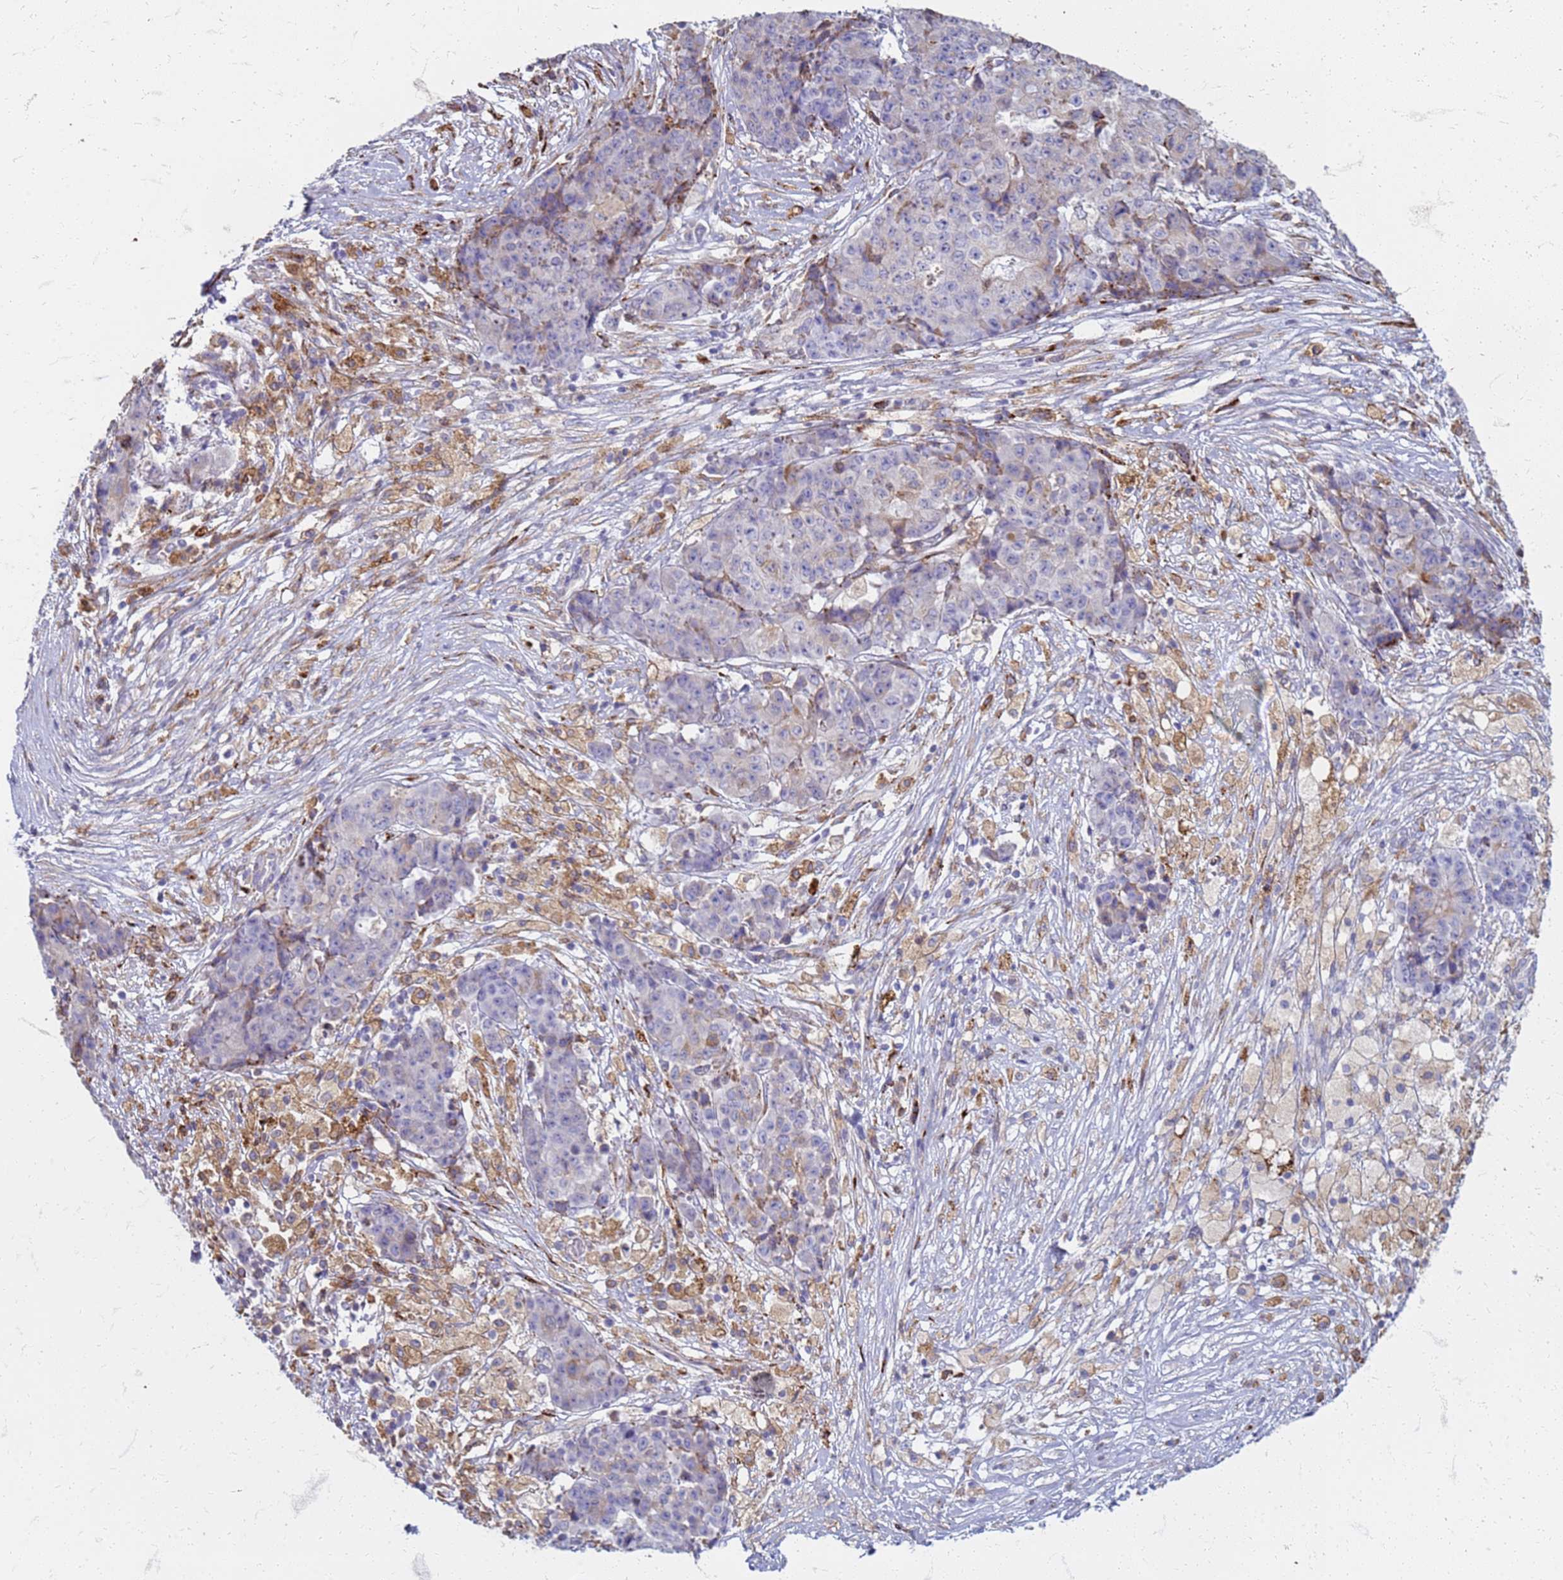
{"staining": {"intensity": "negative", "quantity": "none", "location": "none"}, "tissue": "ovarian cancer", "cell_type": "Tumor cells", "image_type": "cancer", "snomed": [{"axis": "morphology", "description": "Carcinoma, endometroid"}, {"axis": "topography", "description": "Ovary"}], "caption": "Immunohistochemistry of human ovarian cancer (endometroid carcinoma) exhibits no staining in tumor cells. (Stains: DAB (3,3'-diaminobenzidine) IHC with hematoxylin counter stain, Microscopy: brightfield microscopy at high magnification).", "gene": "PDK3", "patient": {"sex": "female", "age": 42}}